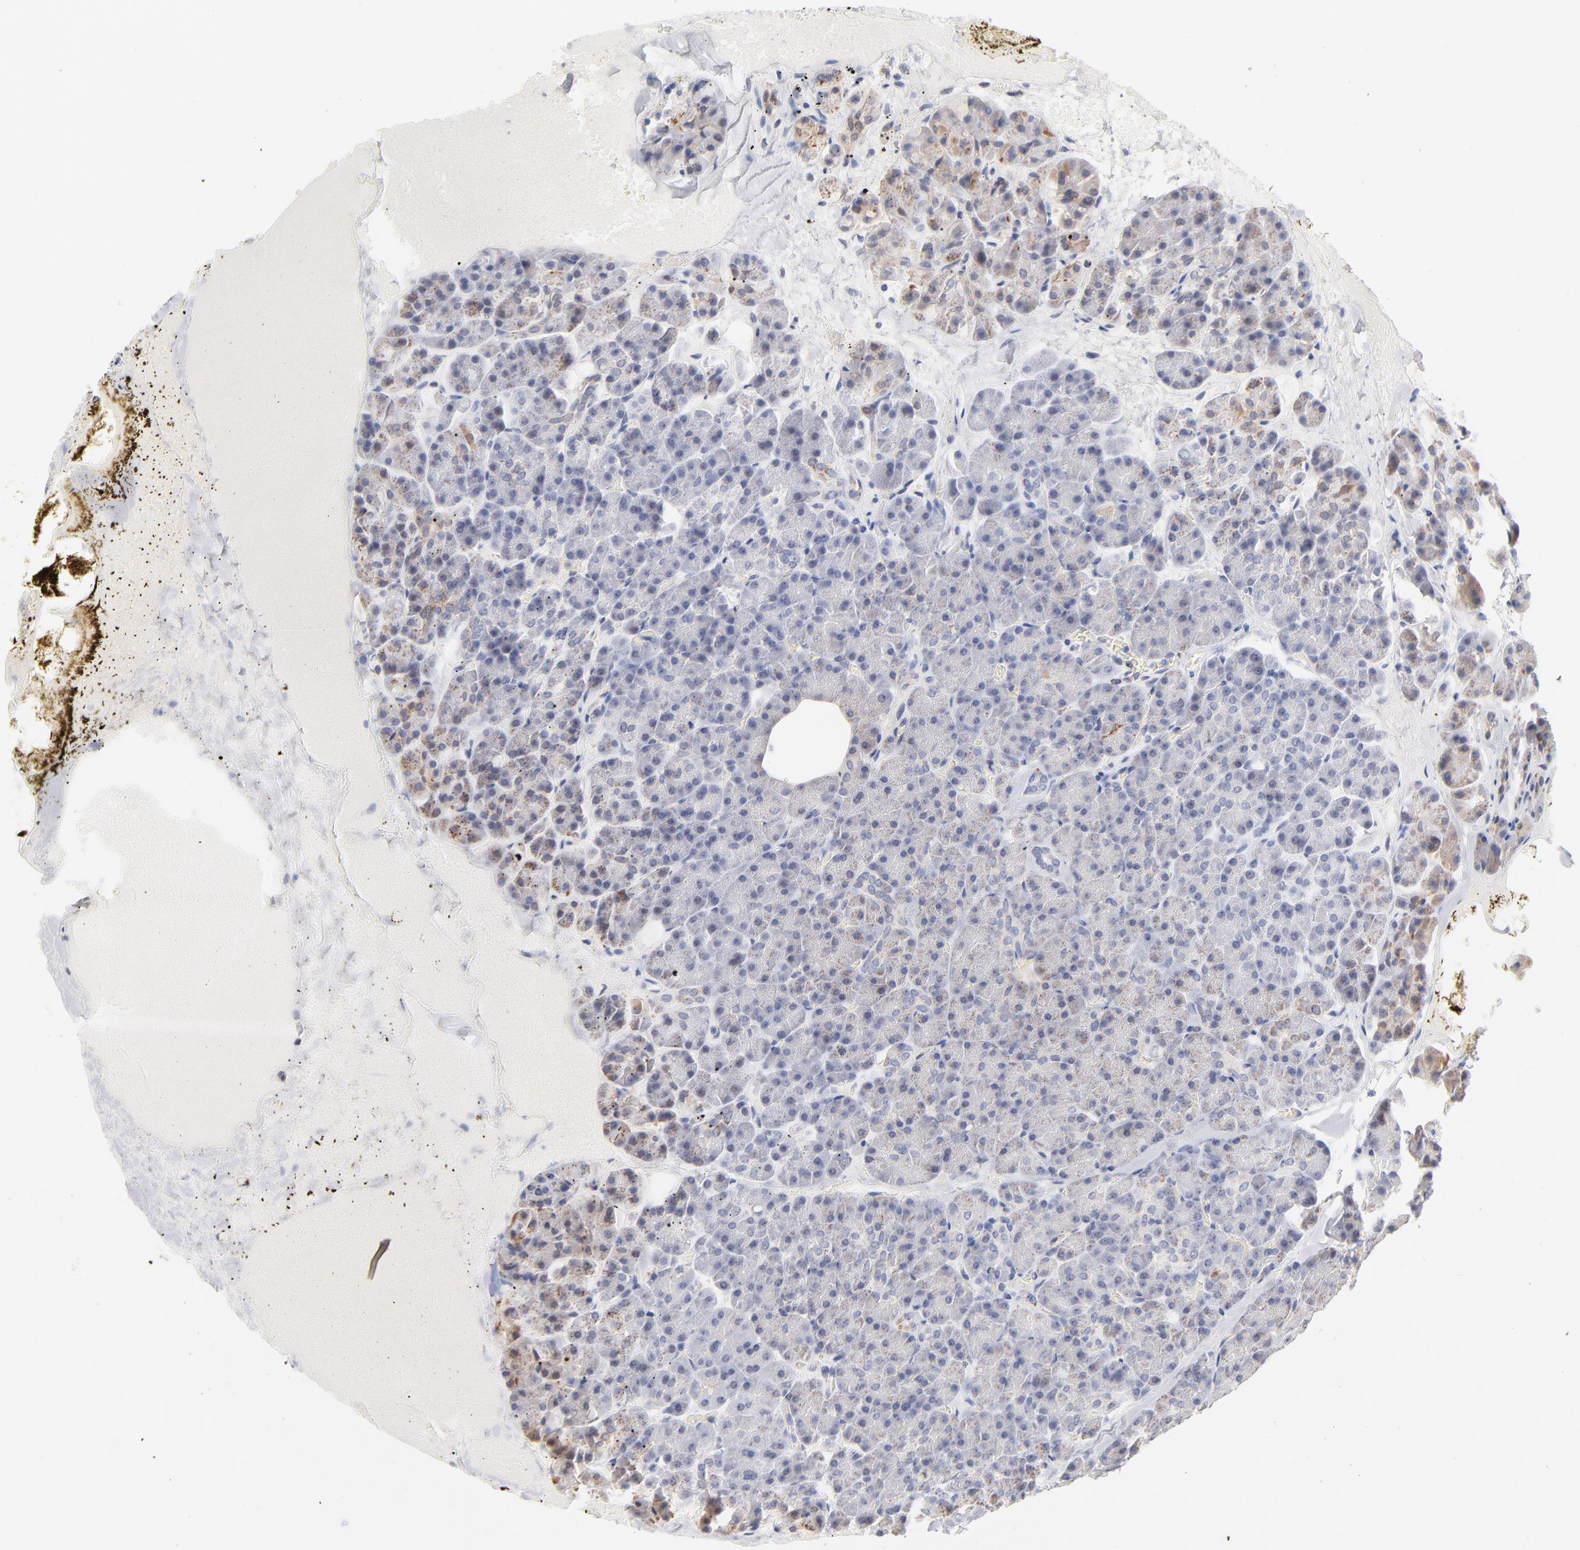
{"staining": {"intensity": "weak", "quantity": "25%-75%", "location": "cytoplasmic/membranous"}, "tissue": "pancreas", "cell_type": "Exocrine glandular cells", "image_type": "normal", "snomed": [{"axis": "morphology", "description": "Normal tissue, NOS"}, {"axis": "topography", "description": "Pancreas"}], "caption": "IHC photomicrograph of benign human pancreas stained for a protein (brown), which exhibits low levels of weak cytoplasmic/membranous staining in approximately 25%-75% of exocrine glandular cells.", "gene": "MRPL58", "patient": {"sex": "female", "age": 35}}